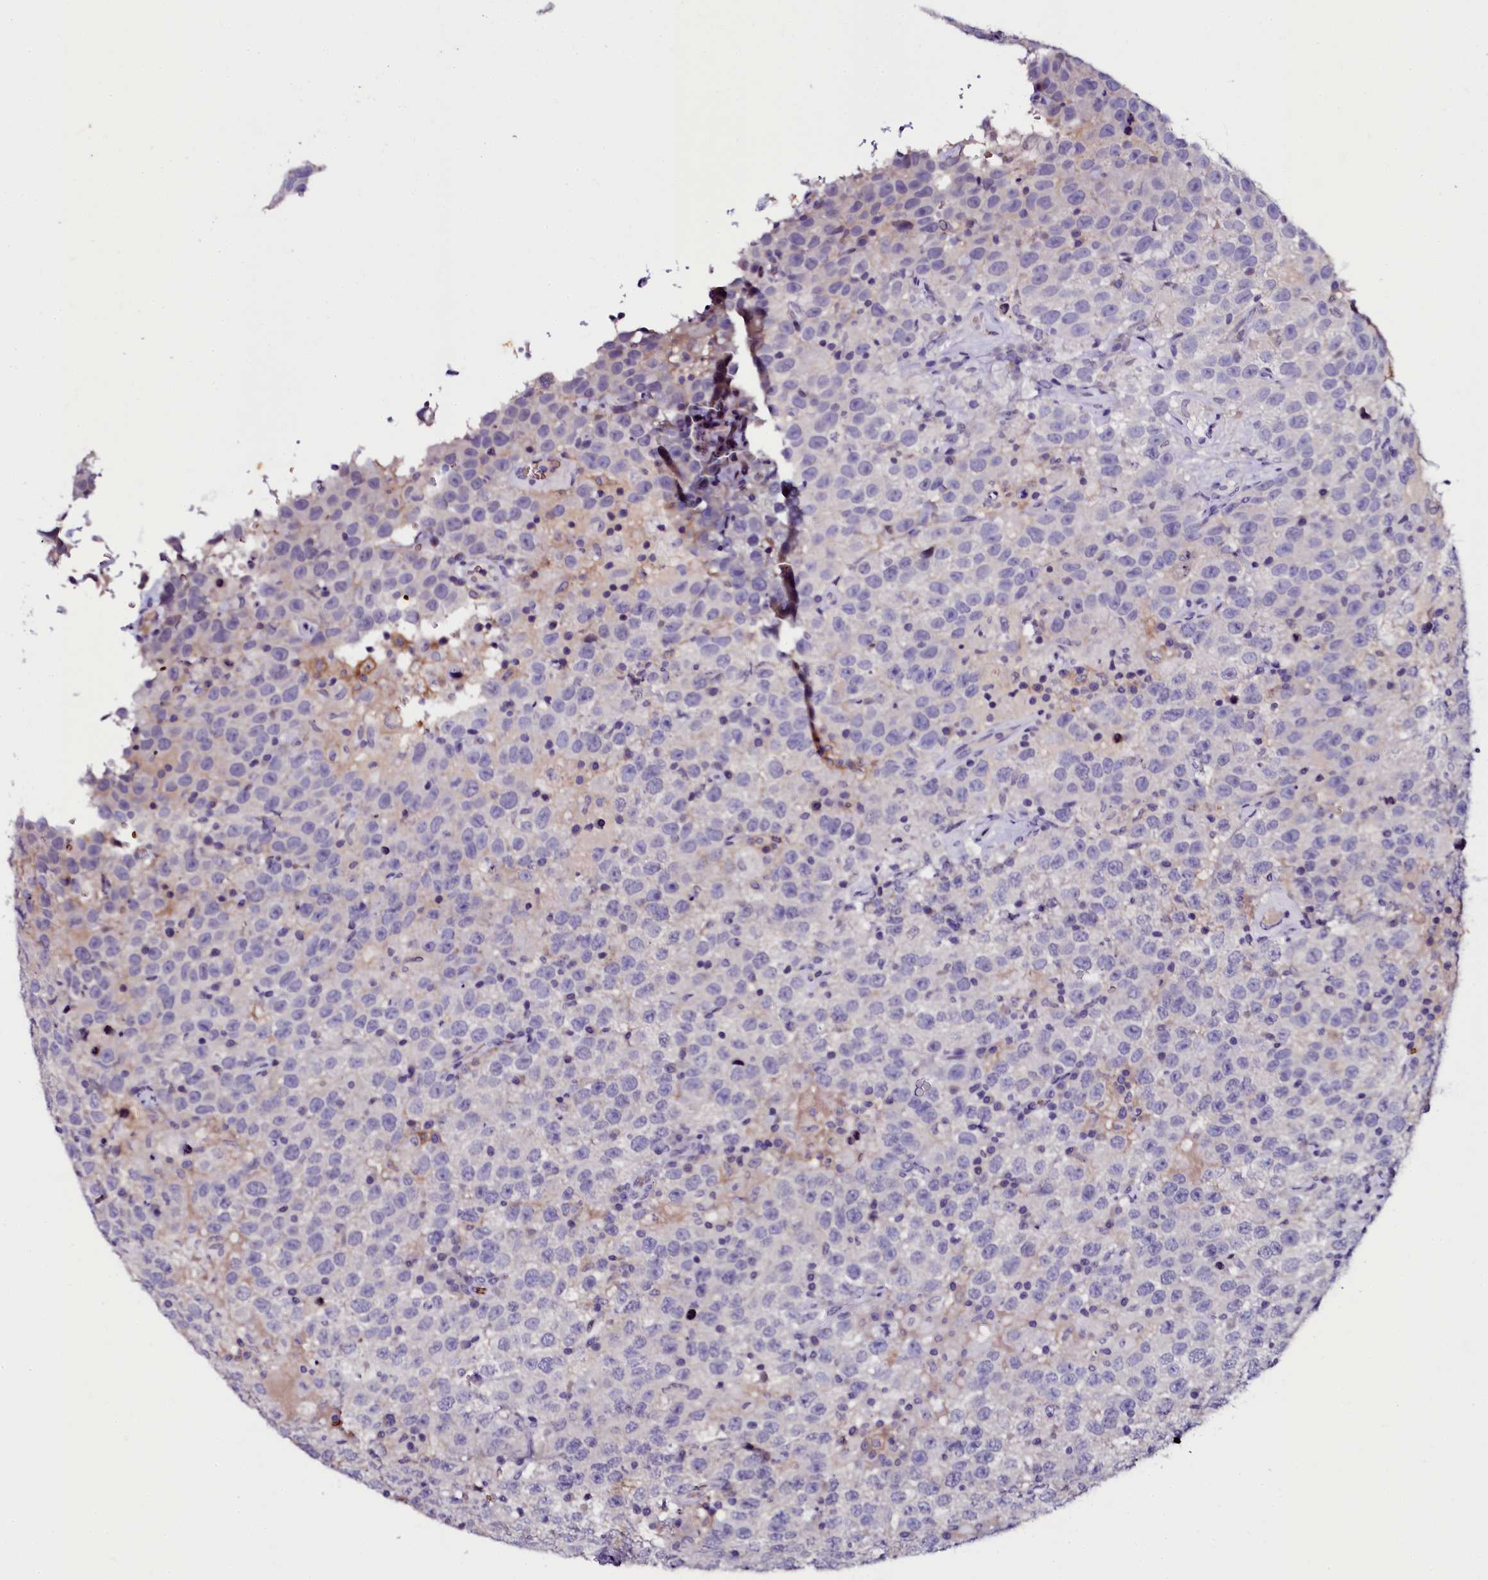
{"staining": {"intensity": "negative", "quantity": "none", "location": "none"}, "tissue": "testis cancer", "cell_type": "Tumor cells", "image_type": "cancer", "snomed": [{"axis": "morphology", "description": "Seminoma, NOS"}, {"axis": "topography", "description": "Testis"}], "caption": "DAB immunohistochemical staining of human testis cancer (seminoma) shows no significant staining in tumor cells.", "gene": "CTDSPL2", "patient": {"sex": "male", "age": 41}}